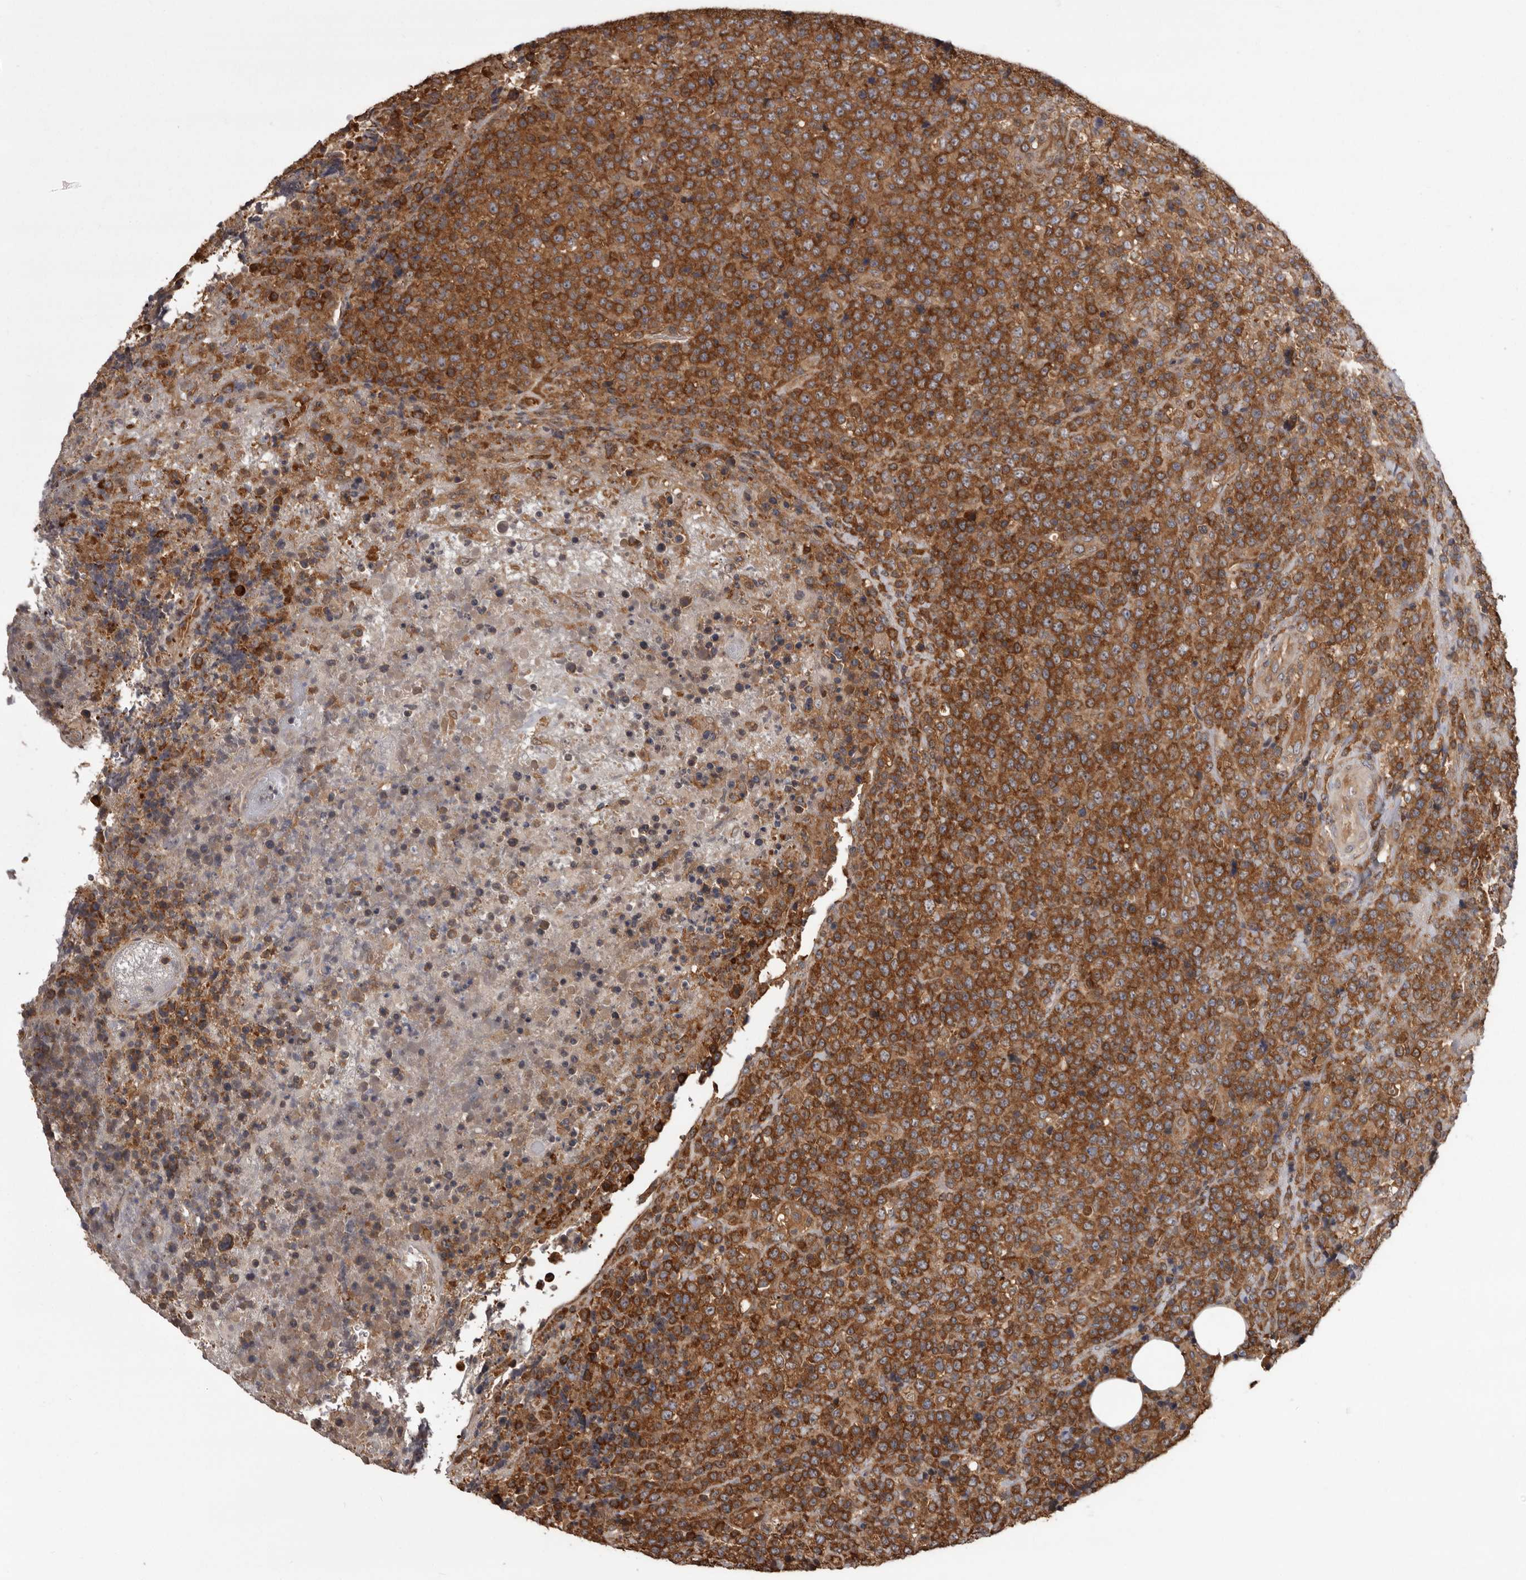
{"staining": {"intensity": "strong", "quantity": ">75%", "location": "cytoplasmic/membranous"}, "tissue": "lymphoma", "cell_type": "Tumor cells", "image_type": "cancer", "snomed": [{"axis": "morphology", "description": "Malignant lymphoma, non-Hodgkin's type, High grade"}, {"axis": "topography", "description": "Lymph node"}], "caption": "DAB (3,3'-diaminobenzidine) immunohistochemical staining of lymphoma demonstrates strong cytoplasmic/membranous protein expression in about >75% of tumor cells. The staining was performed using DAB (3,3'-diaminobenzidine), with brown indicating positive protein expression. Nuclei are stained blue with hematoxylin.", "gene": "DARS1", "patient": {"sex": "male", "age": 13}}